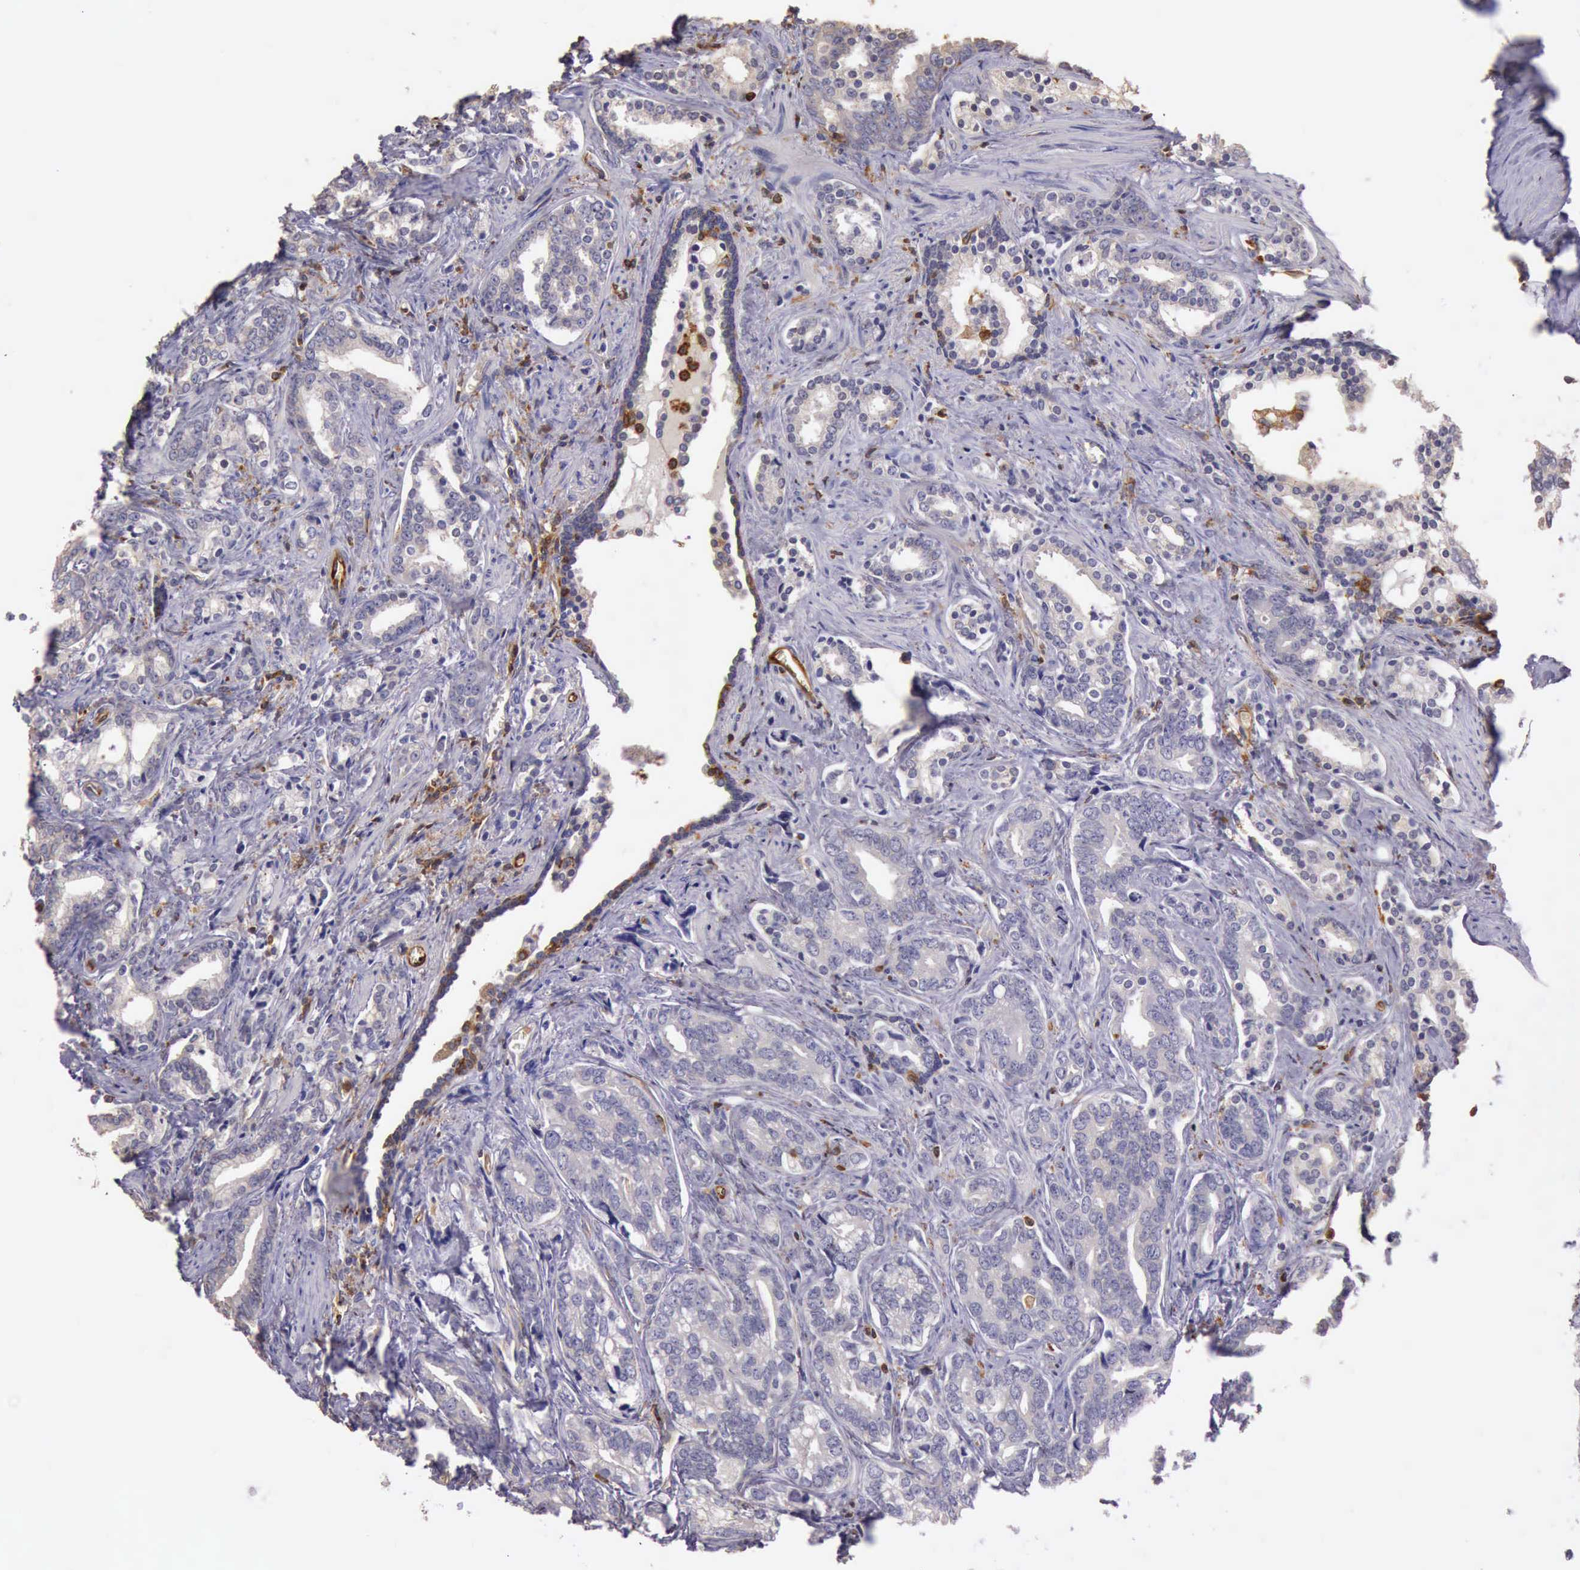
{"staining": {"intensity": "weak", "quantity": "<25%", "location": "cytoplasmic/membranous"}, "tissue": "prostate cancer", "cell_type": "Tumor cells", "image_type": "cancer", "snomed": [{"axis": "morphology", "description": "Adenocarcinoma, Medium grade"}, {"axis": "topography", "description": "Prostate"}], "caption": "A micrograph of prostate cancer (medium-grade adenocarcinoma) stained for a protein exhibits no brown staining in tumor cells. The staining is performed using DAB brown chromogen with nuclei counter-stained in using hematoxylin.", "gene": "ARHGAP4", "patient": {"sex": "male", "age": 67}}